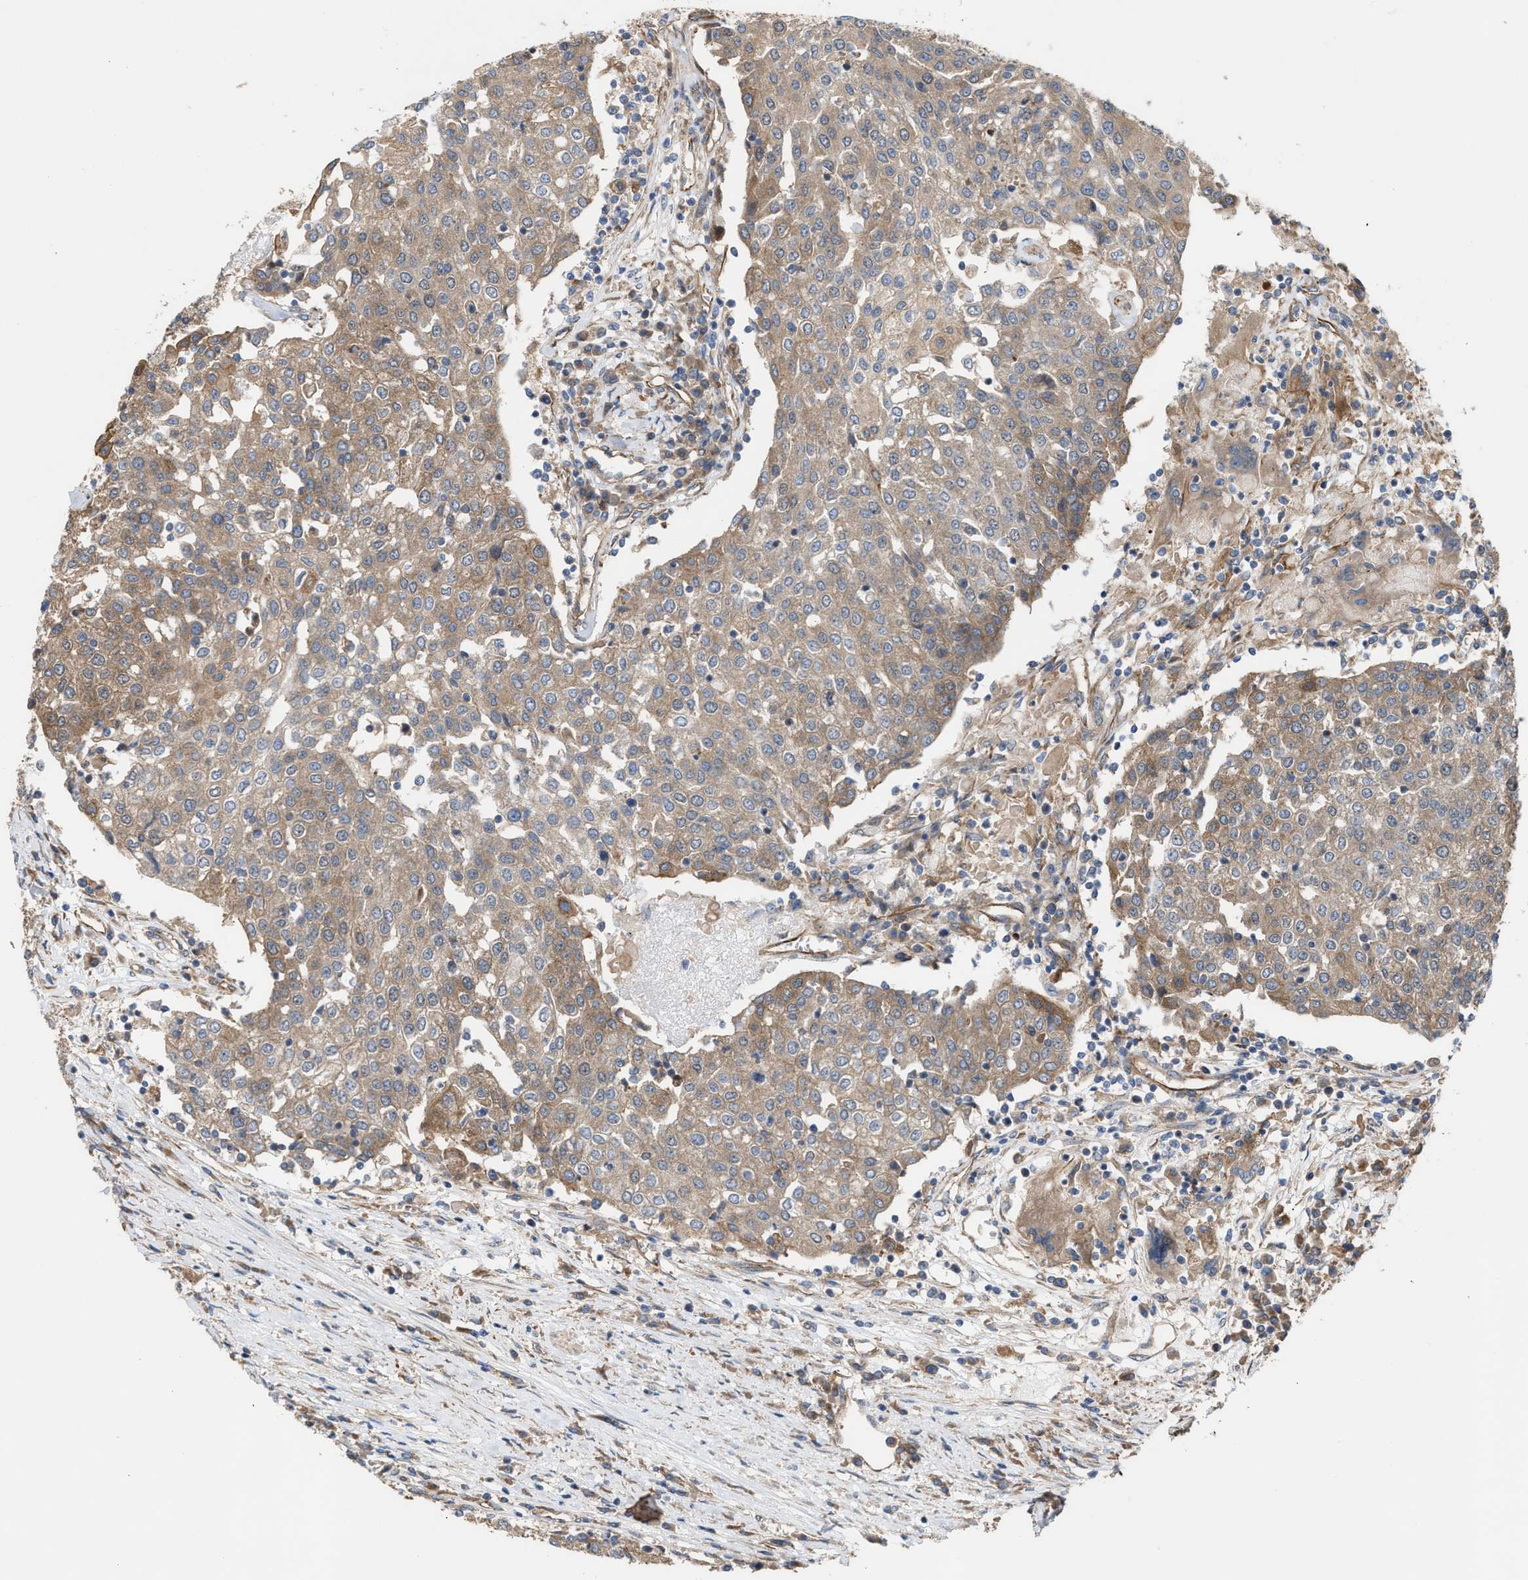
{"staining": {"intensity": "moderate", "quantity": ">75%", "location": "cytoplasmic/membranous"}, "tissue": "urothelial cancer", "cell_type": "Tumor cells", "image_type": "cancer", "snomed": [{"axis": "morphology", "description": "Urothelial carcinoma, High grade"}, {"axis": "topography", "description": "Urinary bladder"}], "caption": "A histopathology image of urothelial cancer stained for a protein demonstrates moderate cytoplasmic/membranous brown staining in tumor cells.", "gene": "EPS15L1", "patient": {"sex": "female", "age": 85}}